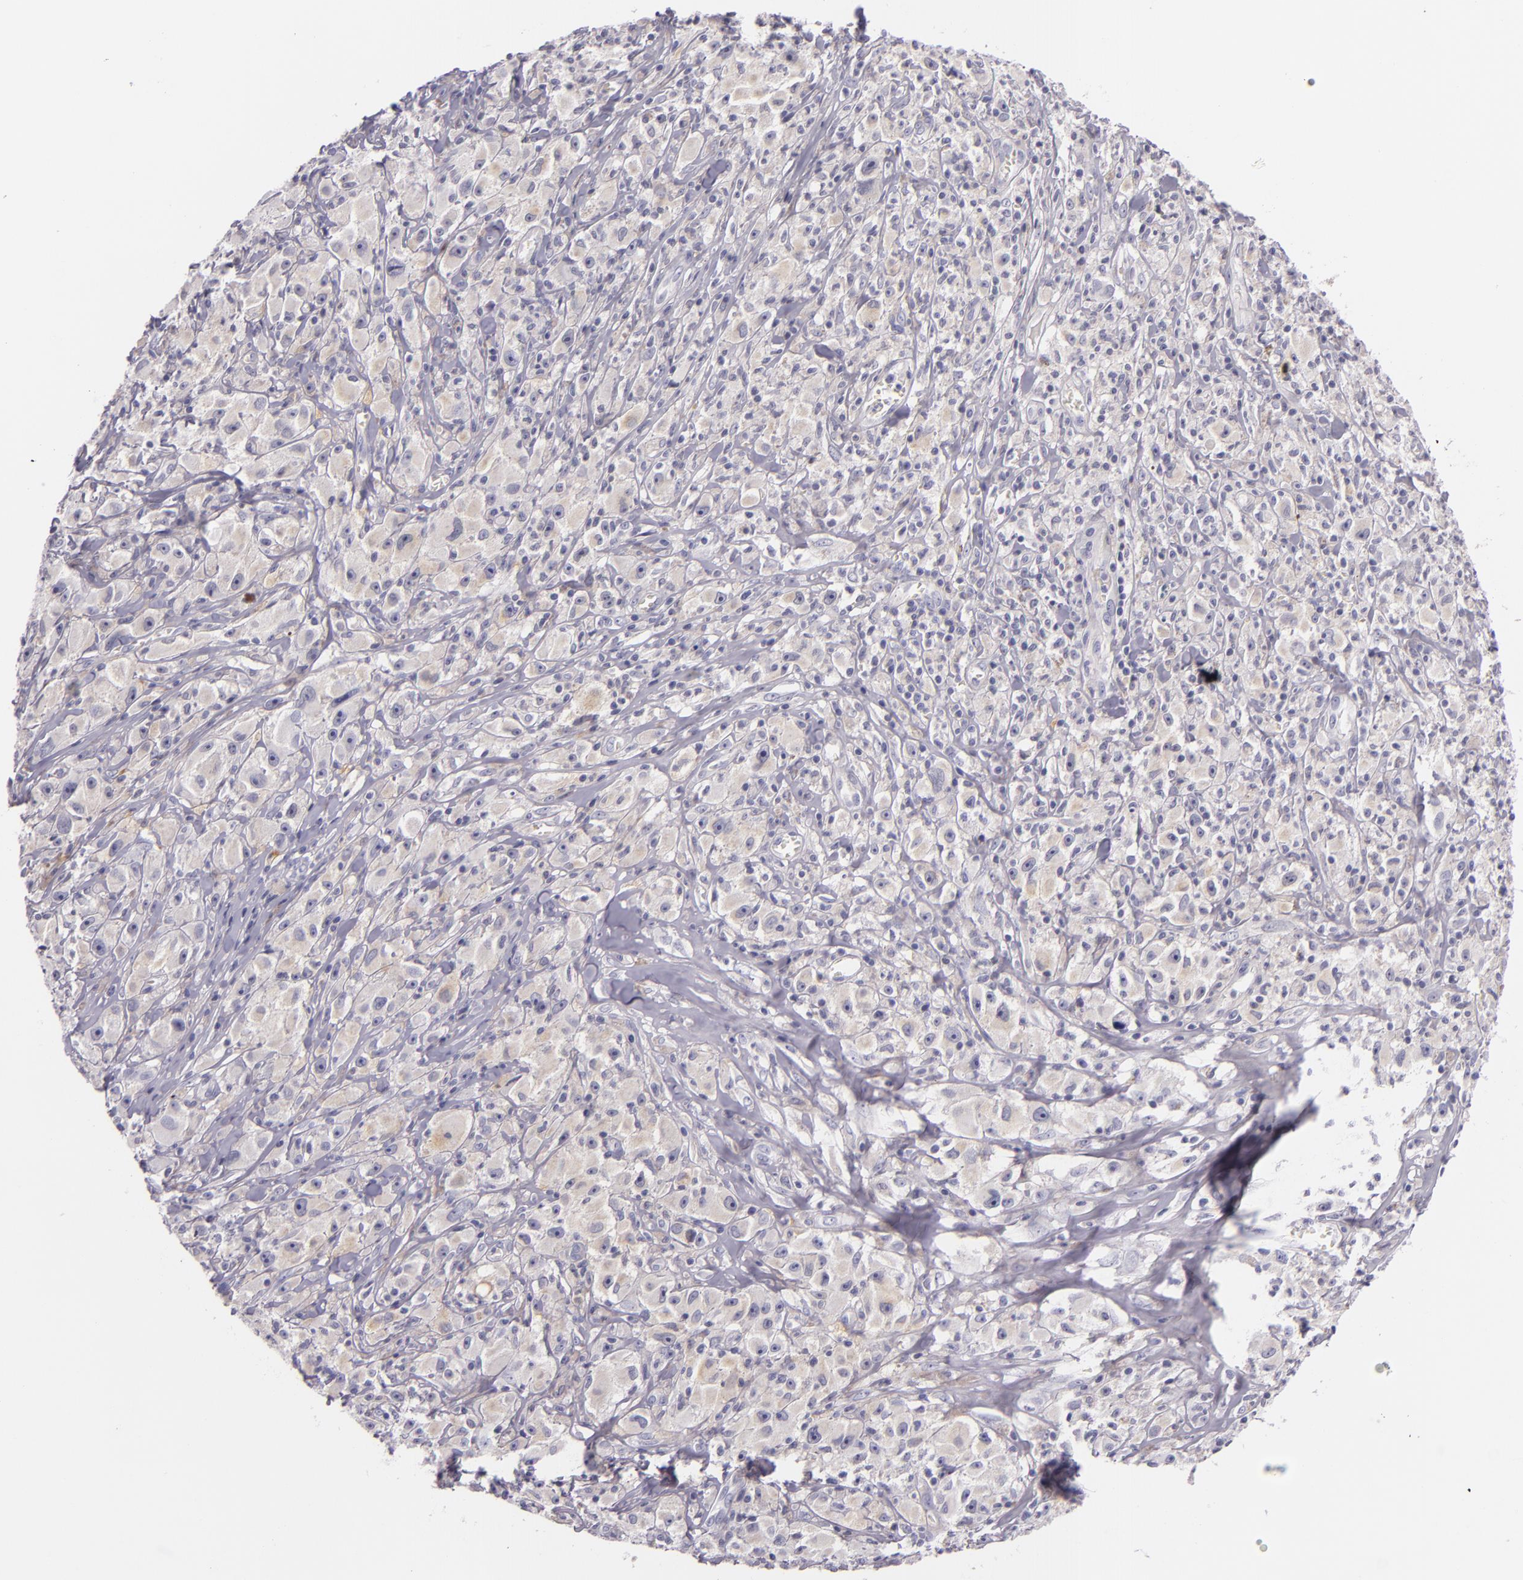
{"staining": {"intensity": "negative", "quantity": "none", "location": "none"}, "tissue": "melanoma", "cell_type": "Tumor cells", "image_type": "cancer", "snomed": [{"axis": "morphology", "description": "Malignant melanoma, NOS"}, {"axis": "topography", "description": "Skin"}], "caption": "IHC photomicrograph of human melanoma stained for a protein (brown), which demonstrates no expression in tumor cells. Brightfield microscopy of immunohistochemistry (IHC) stained with DAB (3,3'-diaminobenzidine) (brown) and hematoxylin (blue), captured at high magnification.", "gene": "HSP90AA1", "patient": {"sex": "male", "age": 56}}